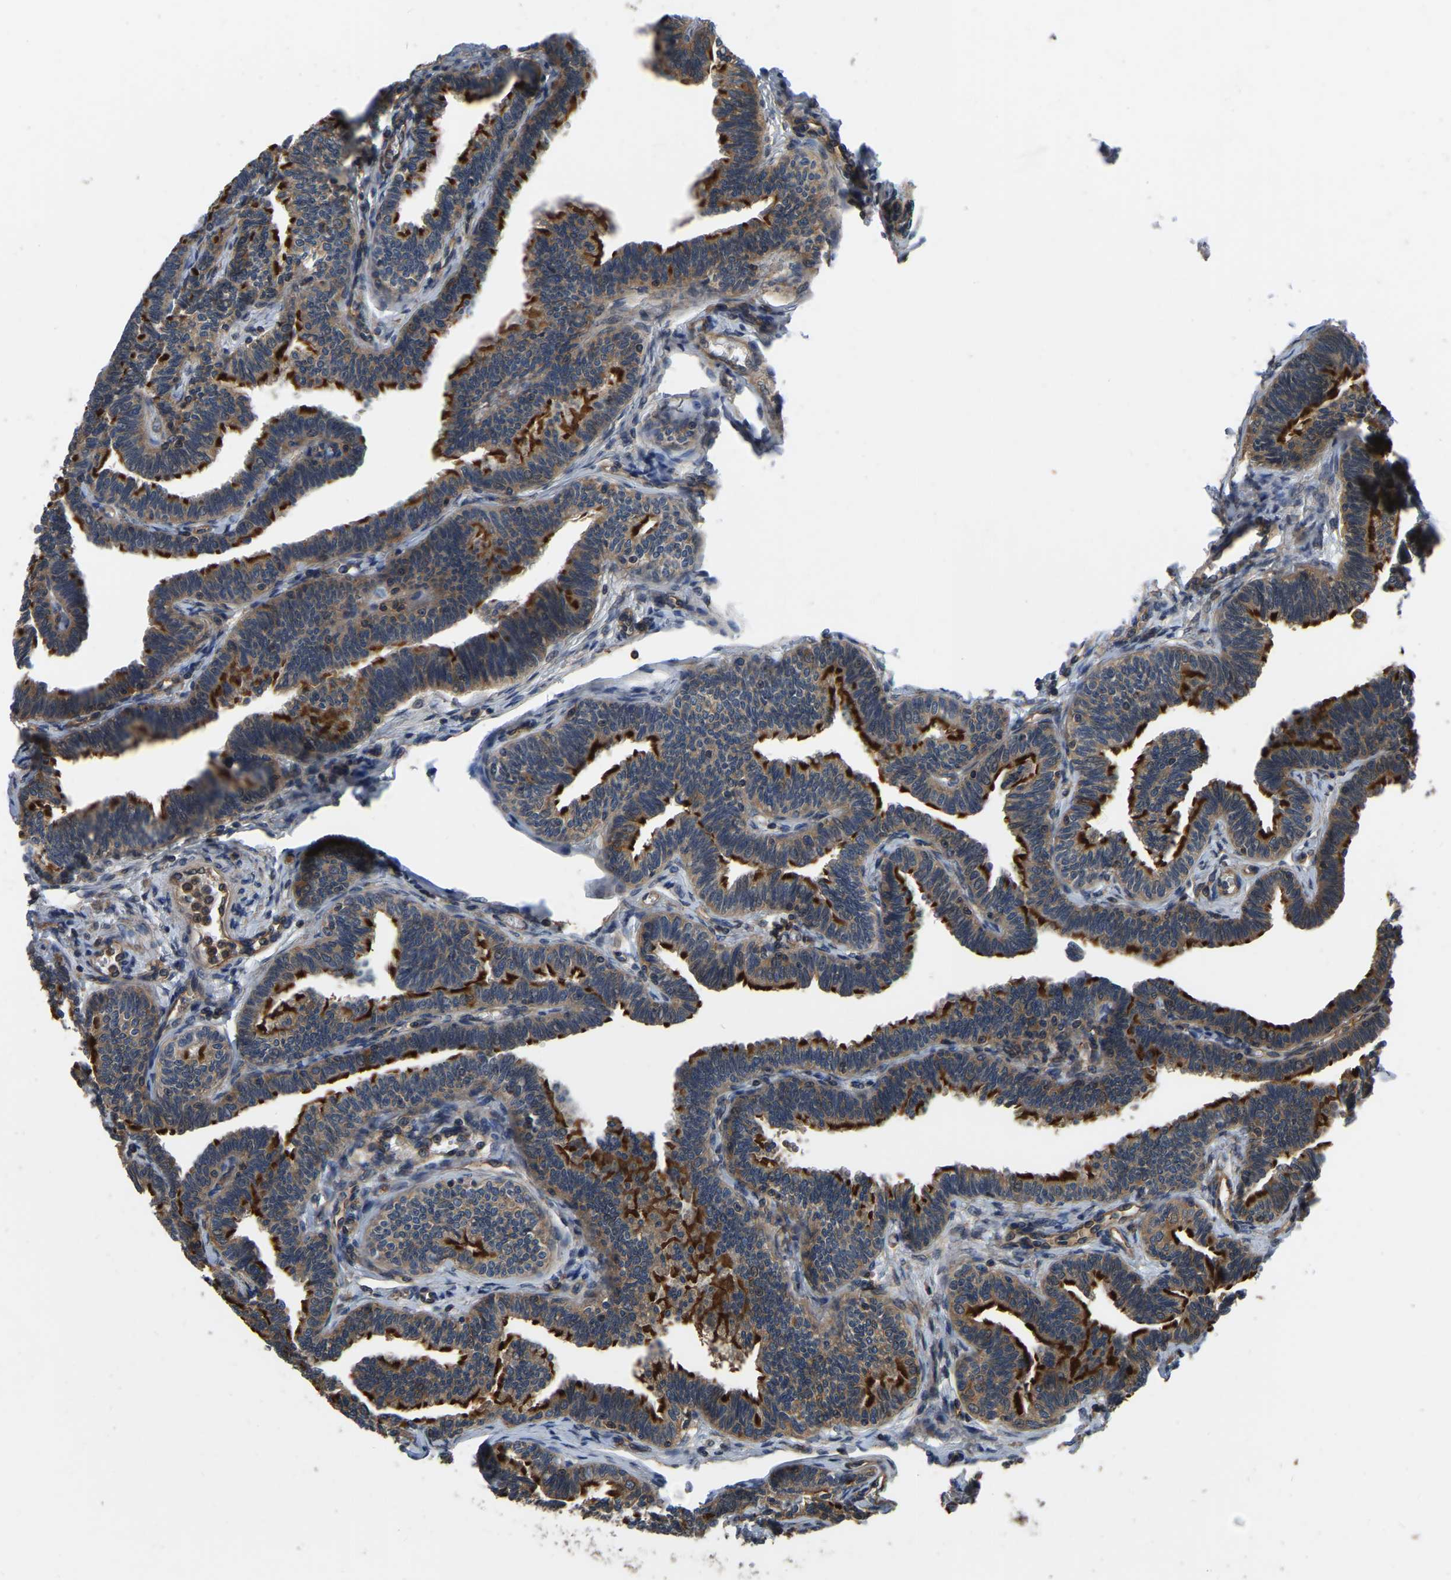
{"staining": {"intensity": "strong", "quantity": "25%-75%", "location": "cytoplasmic/membranous"}, "tissue": "fallopian tube", "cell_type": "Glandular cells", "image_type": "normal", "snomed": [{"axis": "morphology", "description": "Normal tissue, NOS"}, {"axis": "topography", "description": "Fallopian tube"}, {"axis": "topography", "description": "Ovary"}], "caption": "Immunohistochemical staining of normal human fallopian tube demonstrates 25%-75% levels of strong cytoplasmic/membranous protein staining in approximately 25%-75% of glandular cells. (DAB (3,3'-diaminobenzidine) IHC with brightfield microscopy, high magnification).", "gene": "GARS1", "patient": {"sex": "female", "age": 23}}